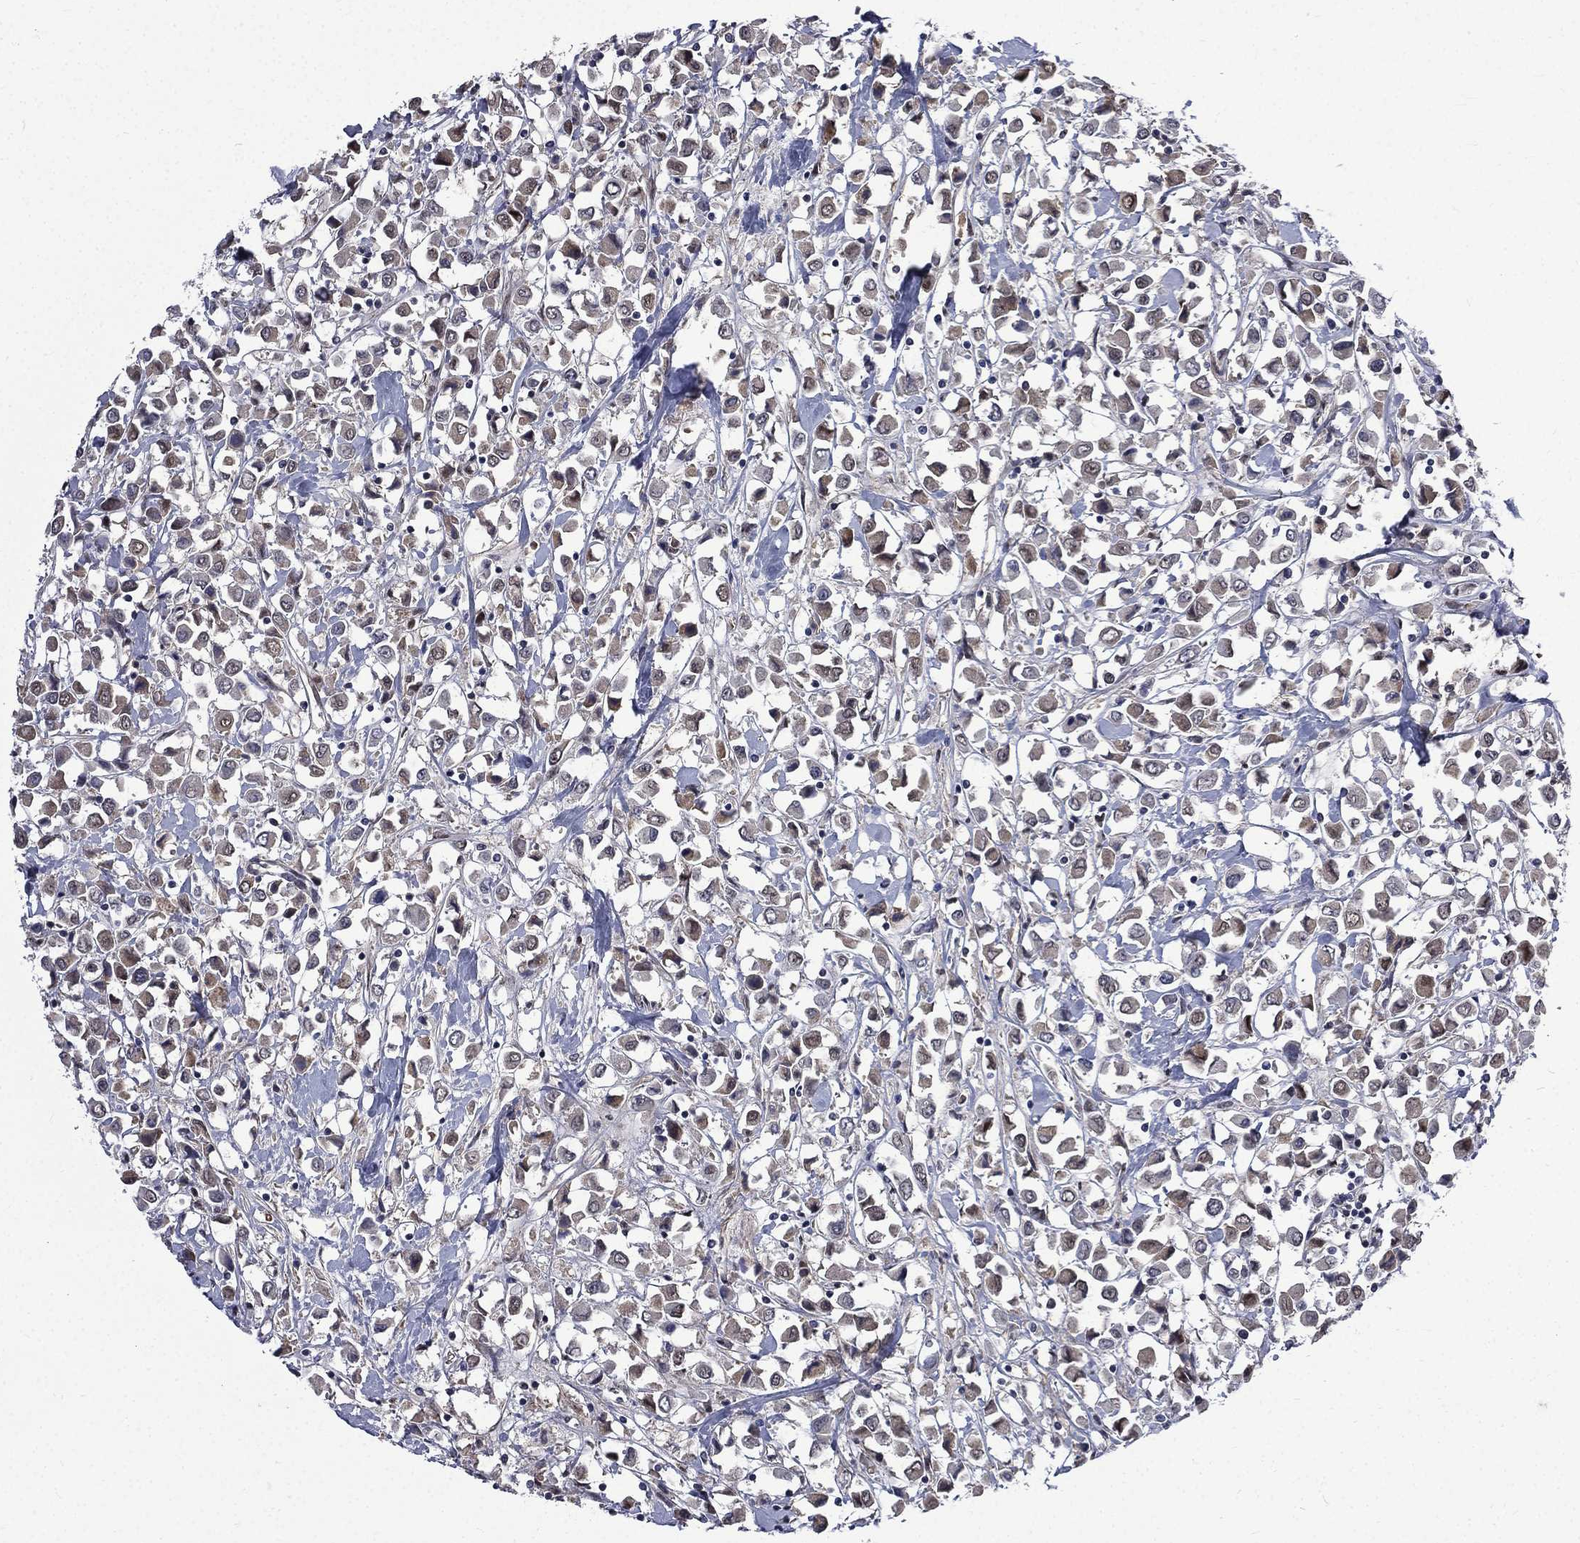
{"staining": {"intensity": "weak", "quantity": "25%-75%", "location": "cytoplasmic/membranous"}, "tissue": "breast cancer", "cell_type": "Tumor cells", "image_type": "cancer", "snomed": [{"axis": "morphology", "description": "Duct carcinoma"}, {"axis": "topography", "description": "Breast"}], "caption": "The immunohistochemical stain highlights weak cytoplasmic/membranous positivity in tumor cells of breast invasive ductal carcinoma tissue.", "gene": "FGG", "patient": {"sex": "female", "age": 61}}